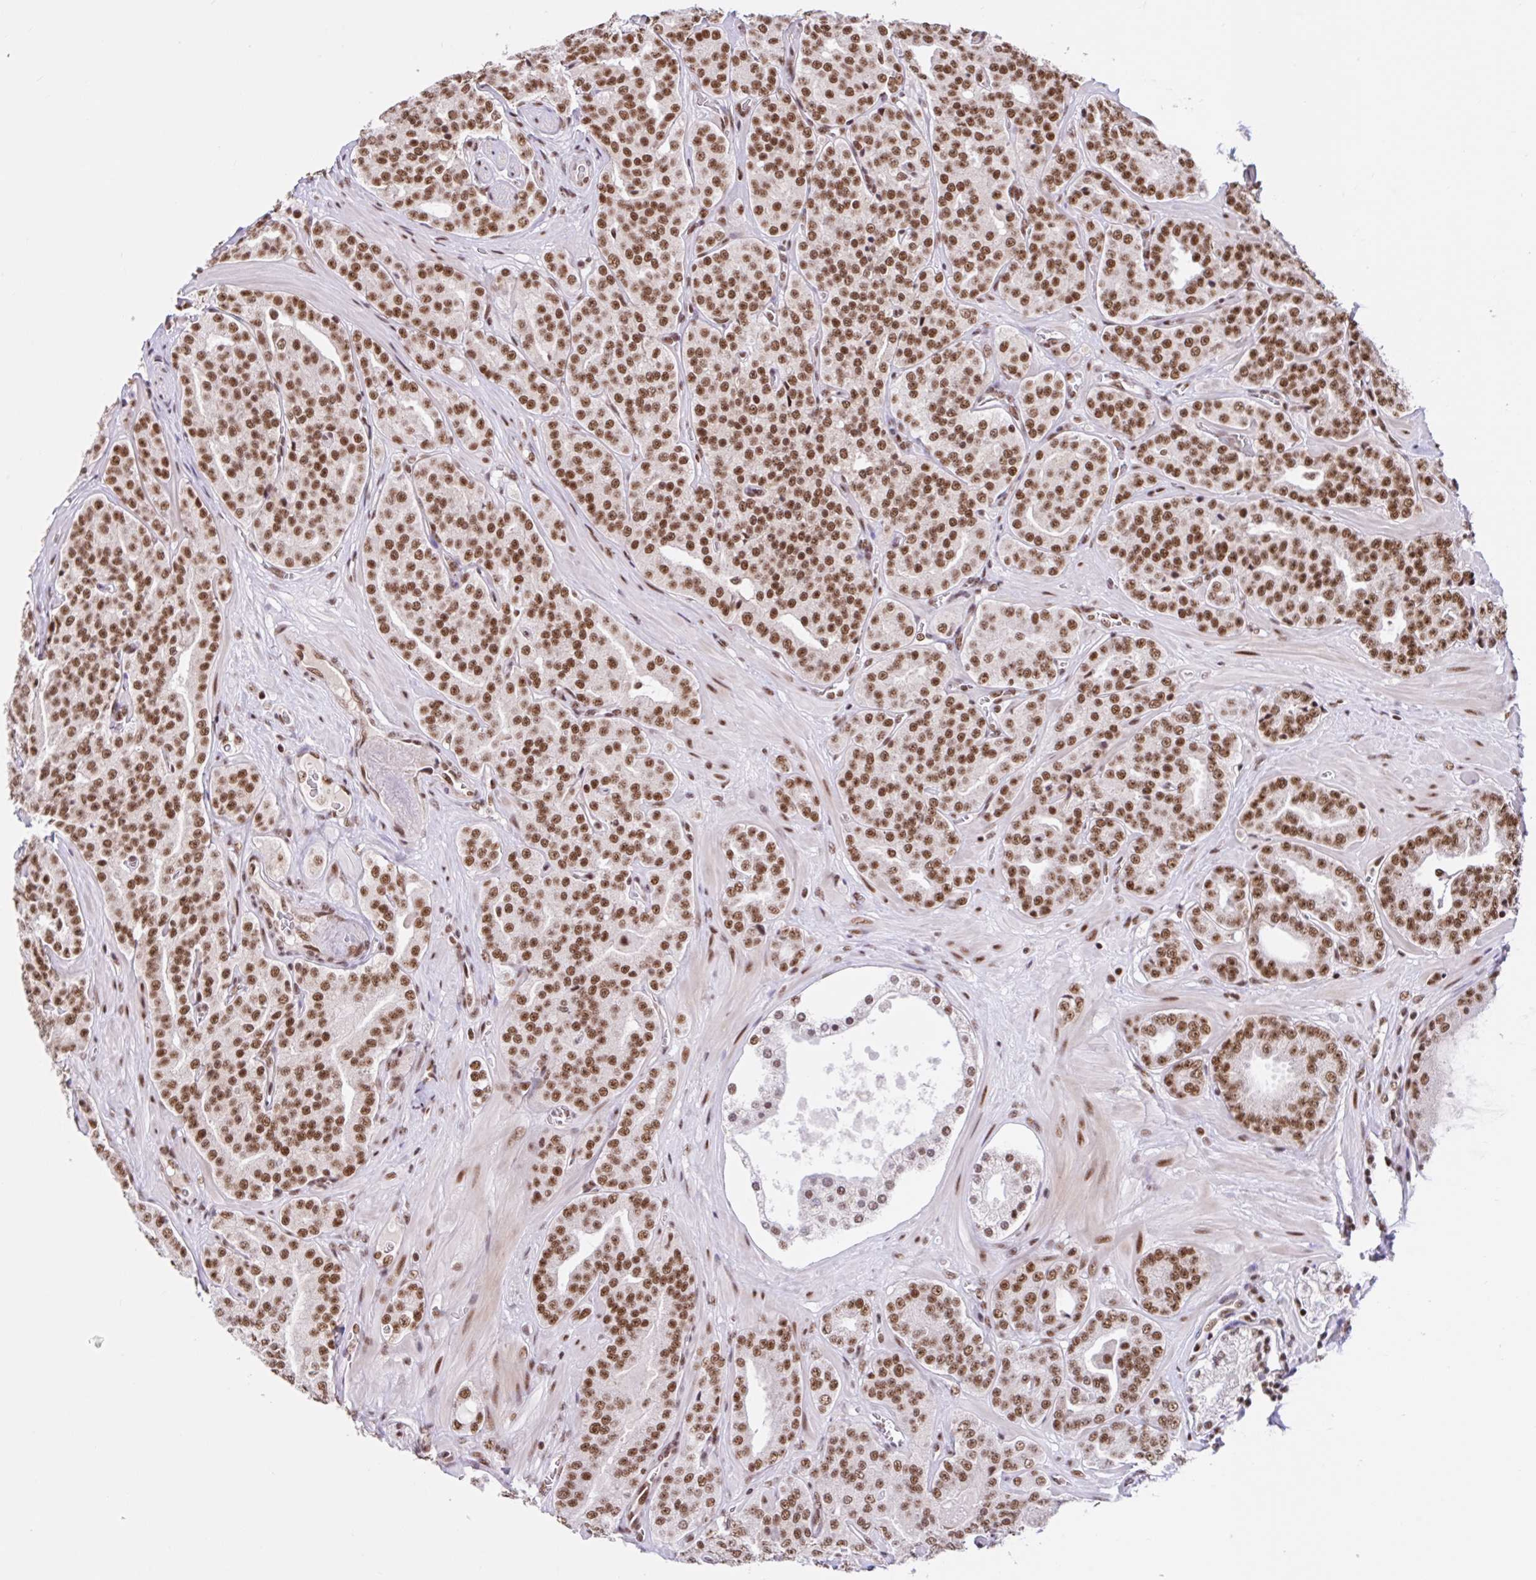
{"staining": {"intensity": "moderate", "quantity": ">75%", "location": "nuclear"}, "tissue": "prostate cancer", "cell_type": "Tumor cells", "image_type": "cancer", "snomed": [{"axis": "morphology", "description": "Adenocarcinoma, High grade"}, {"axis": "topography", "description": "Prostate"}], "caption": "High-grade adenocarcinoma (prostate) tissue demonstrates moderate nuclear expression in approximately >75% of tumor cells, visualized by immunohistochemistry. (IHC, brightfield microscopy, high magnification).", "gene": "CCDC12", "patient": {"sex": "male", "age": 66}}